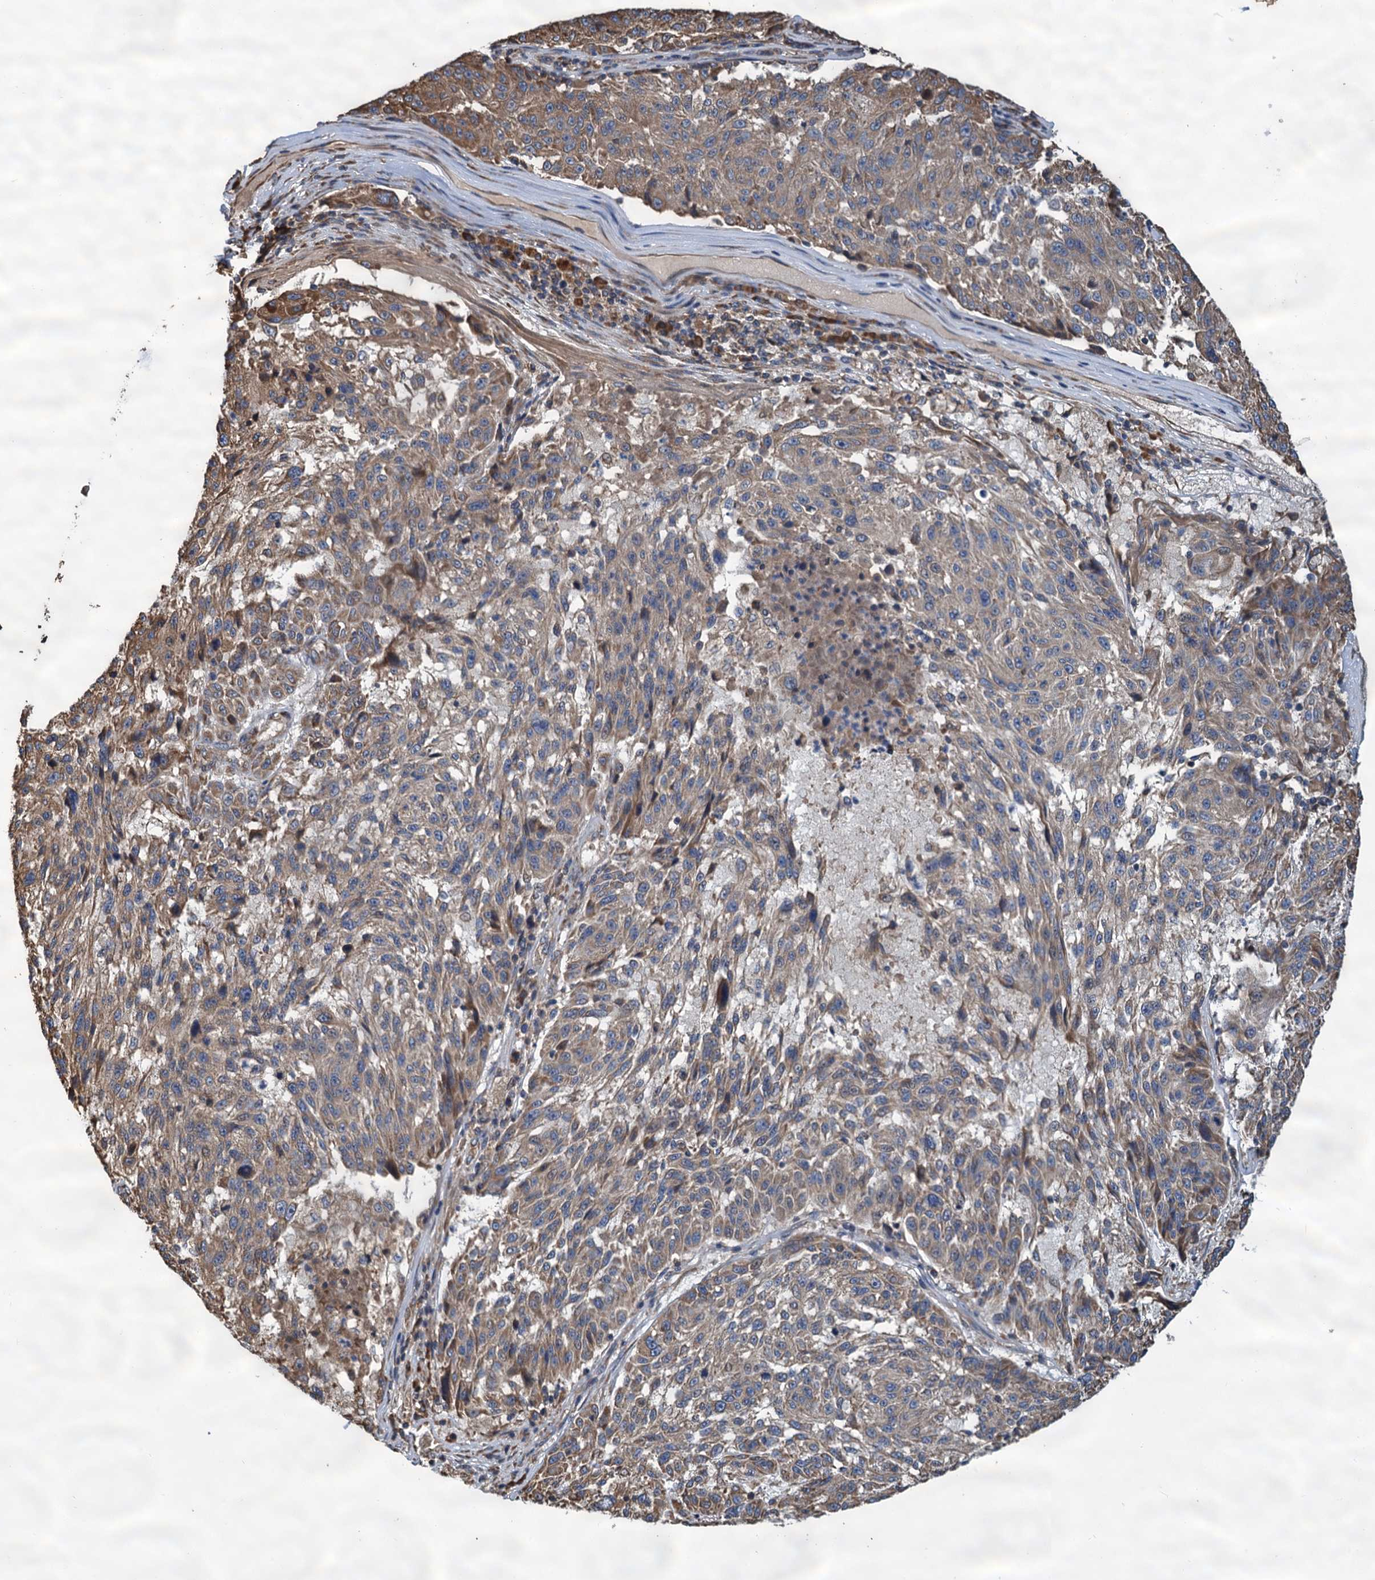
{"staining": {"intensity": "moderate", "quantity": "25%-75%", "location": "cytoplasmic/membranous"}, "tissue": "melanoma", "cell_type": "Tumor cells", "image_type": "cancer", "snomed": [{"axis": "morphology", "description": "Malignant melanoma, NOS"}, {"axis": "topography", "description": "Skin"}], "caption": "Human malignant melanoma stained with a protein marker reveals moderate staining in tumor cells.", "gene": "LINS1", "patient": {"sex": "male", "age": 53}}